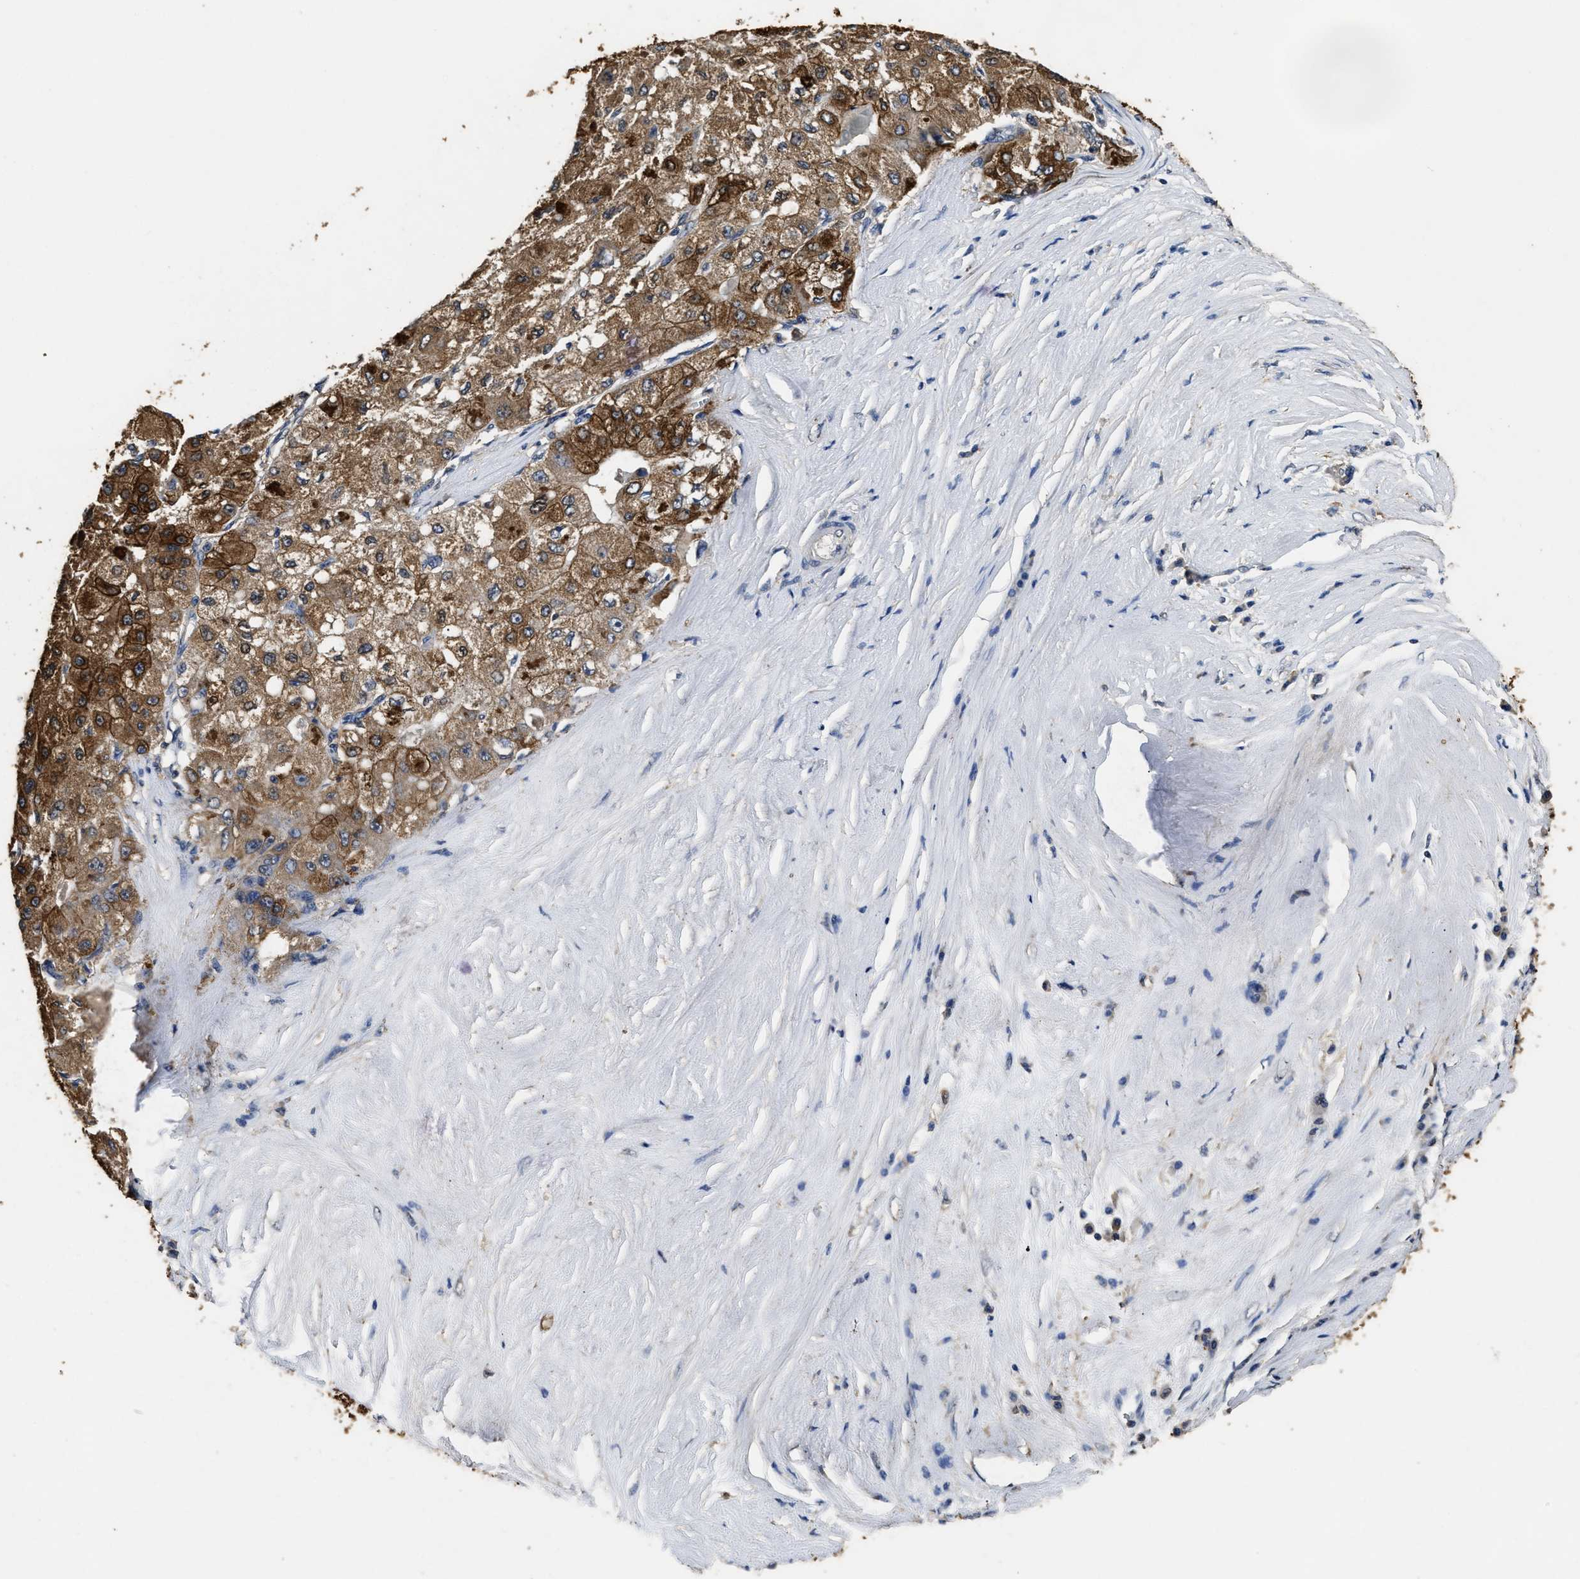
{"staining": {"intensity": "strong", "quantity": ">75%", "location": "cytoplasmic/membranous"}, "tissue": "liver cancer", "cell_type": "Tumor cells", "image_type": "cancer", "snomed": [{"axis": "morphology", "description": "Carcinoma, Hepatocellular, NOS"}, {"axis": "topography", "description": "Liver"}], "caption": "The histopathology image shows immunohistochemical staining of liver cancer. There is strong cytoplasmic/membranous staining is identified in about >75% of tumor cells.", "gene": "CTNNA1", "patient": {"sex": "male", "age": 80}}